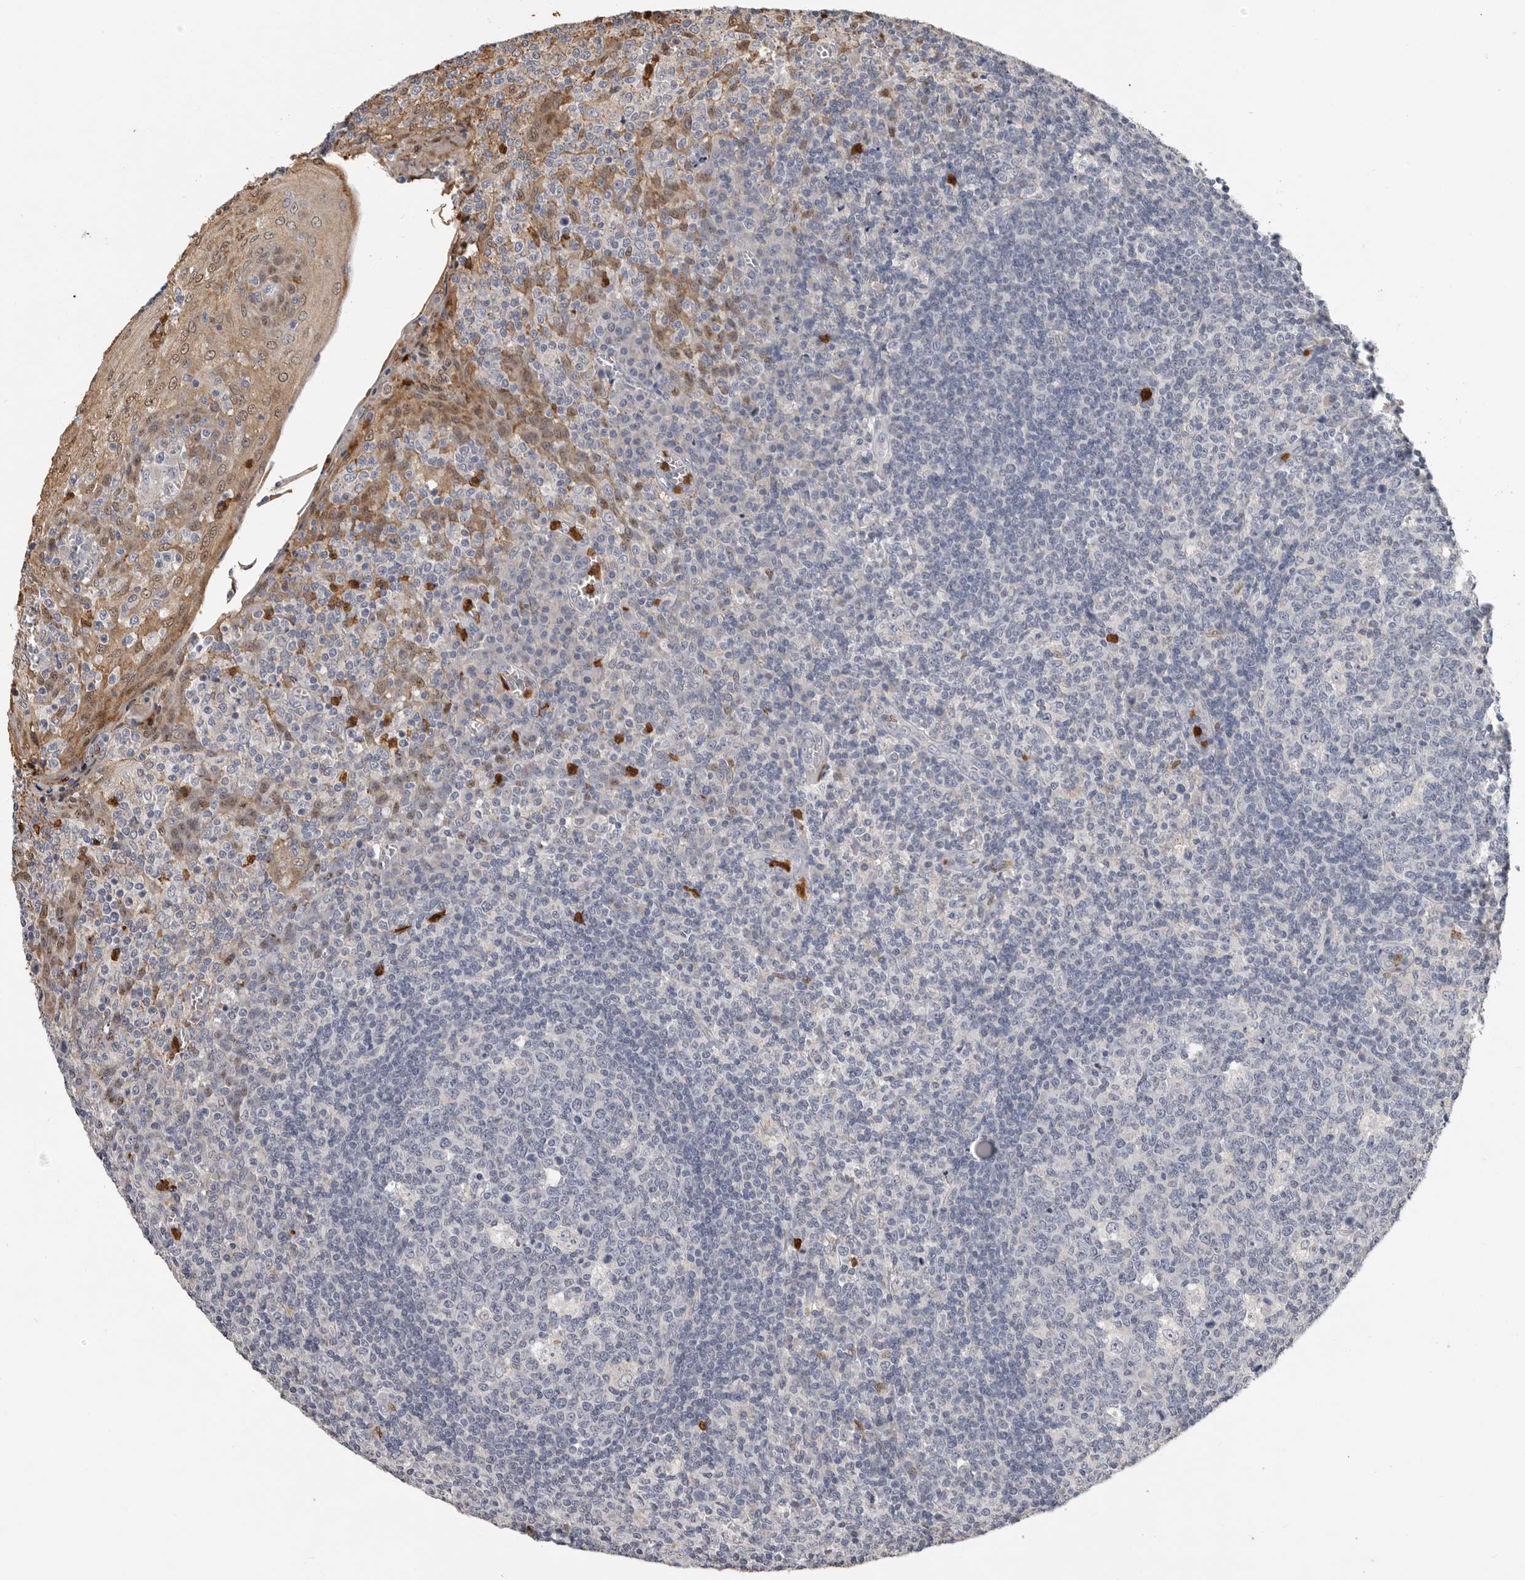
{"staining": {"intensity": "negative", "quantity": "none", "location": "none"}, "tissue": "tonsil", "cell_type": "Germinal center cells", "image_type": "normal", "snomed": [{"axis": "morphology", "description": "Normal tissue, NOS"}, {"axis": "topography", "description": "Tonsil"}], "caption": "IHC image of unremarkable human tonsil stained for a protein (brown), which reveals no staining in germinal center cells.", "gene": "LTBR", "patient": {"sex": "female", "age": 19}}